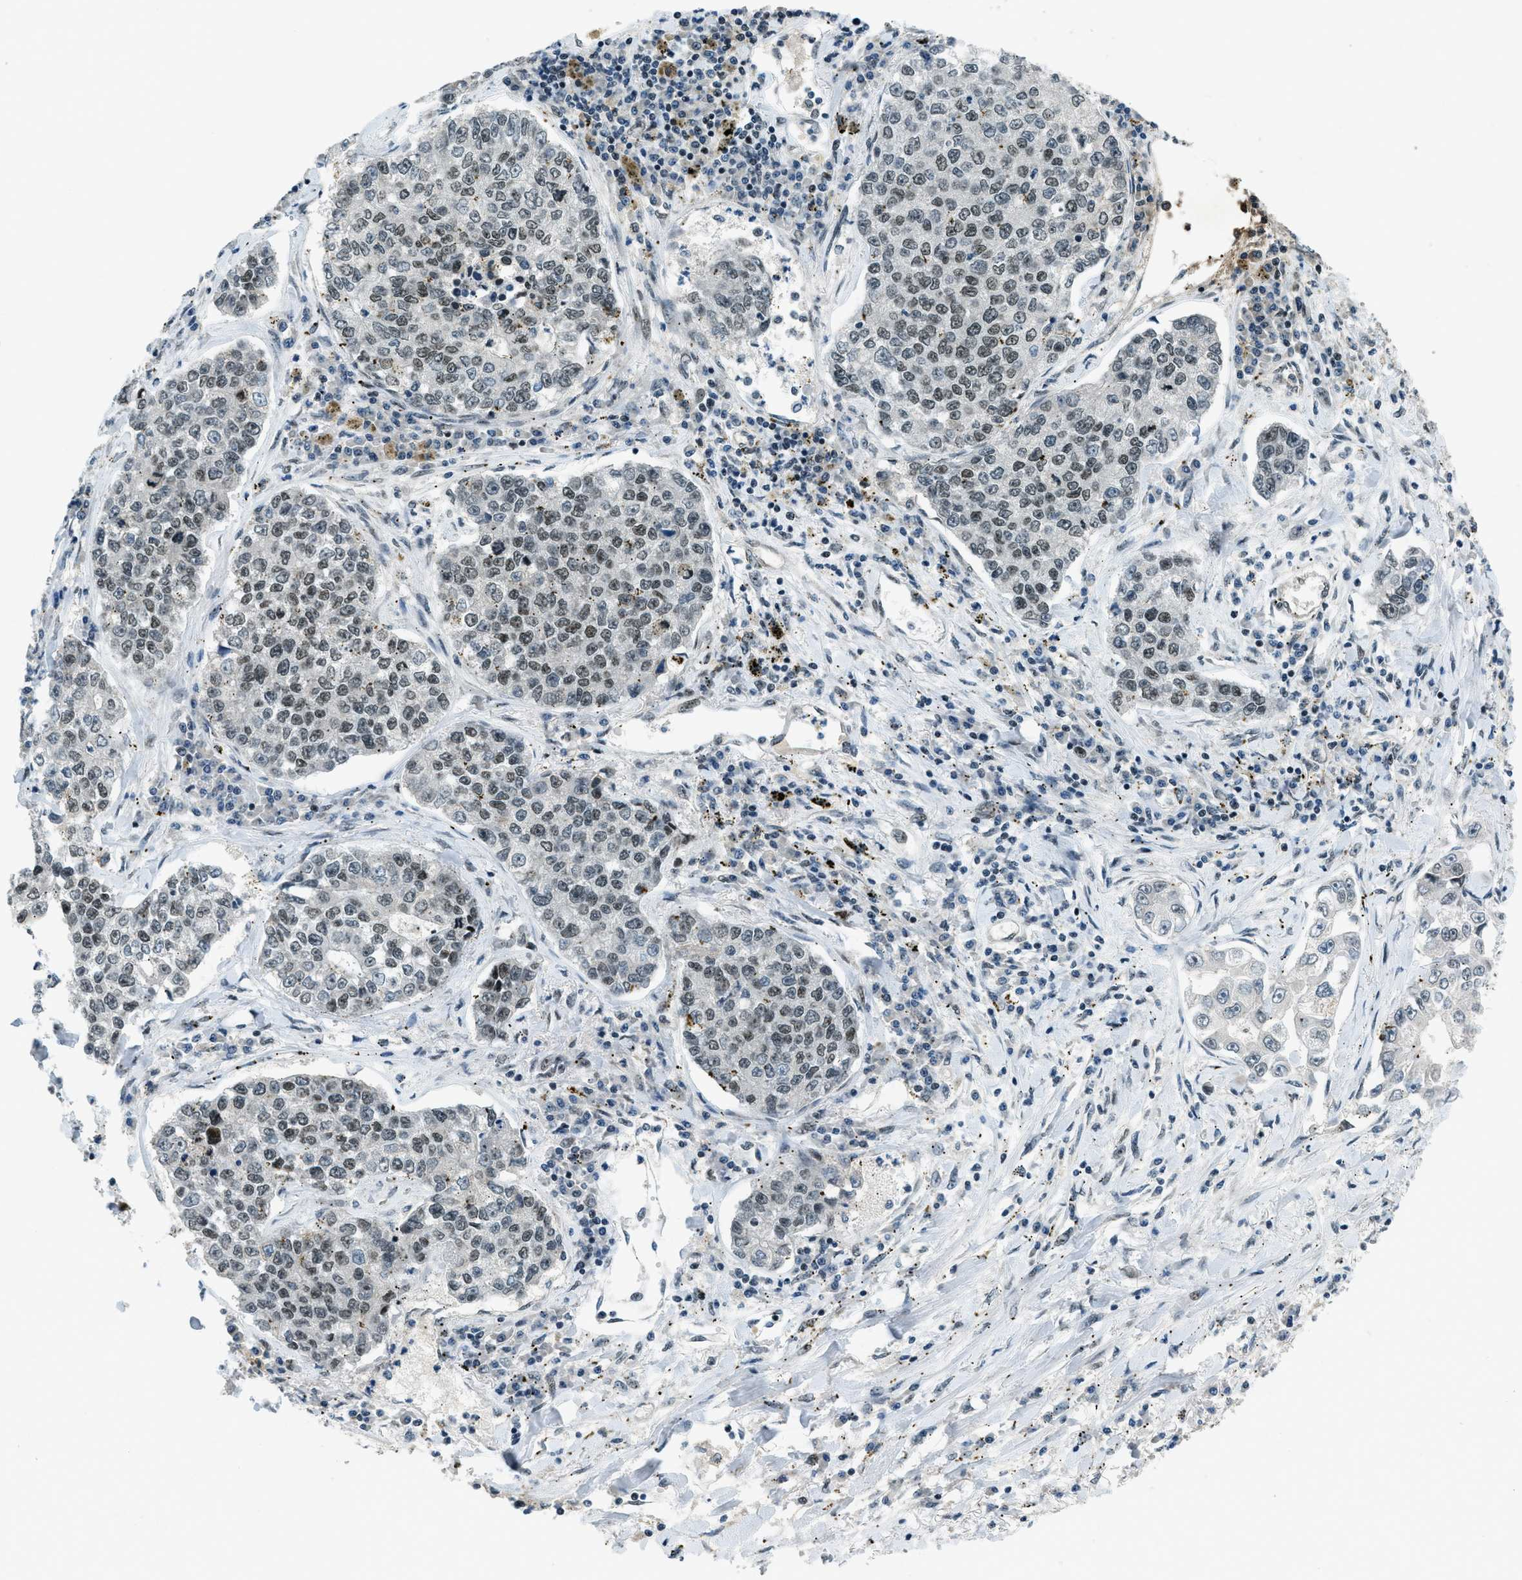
{"staining": {"intensity": "weak", "quantity": "<25%", "location": "nuclear"}, "tissue": "lung cancer", "cell_type": "Tumor cells", "image_type": "cancer", "snomed": [{"axis": "morphology", "description": "Adenocarcinoma, NOS"}, {"axis": "topography", "description": "Lung"}], "caption": "This is an IHC photomicrograph of lung cancer. There is no expression in tumor cells.", "gene": "KLF6", "patient": {"sex": "male", "age": 49}}